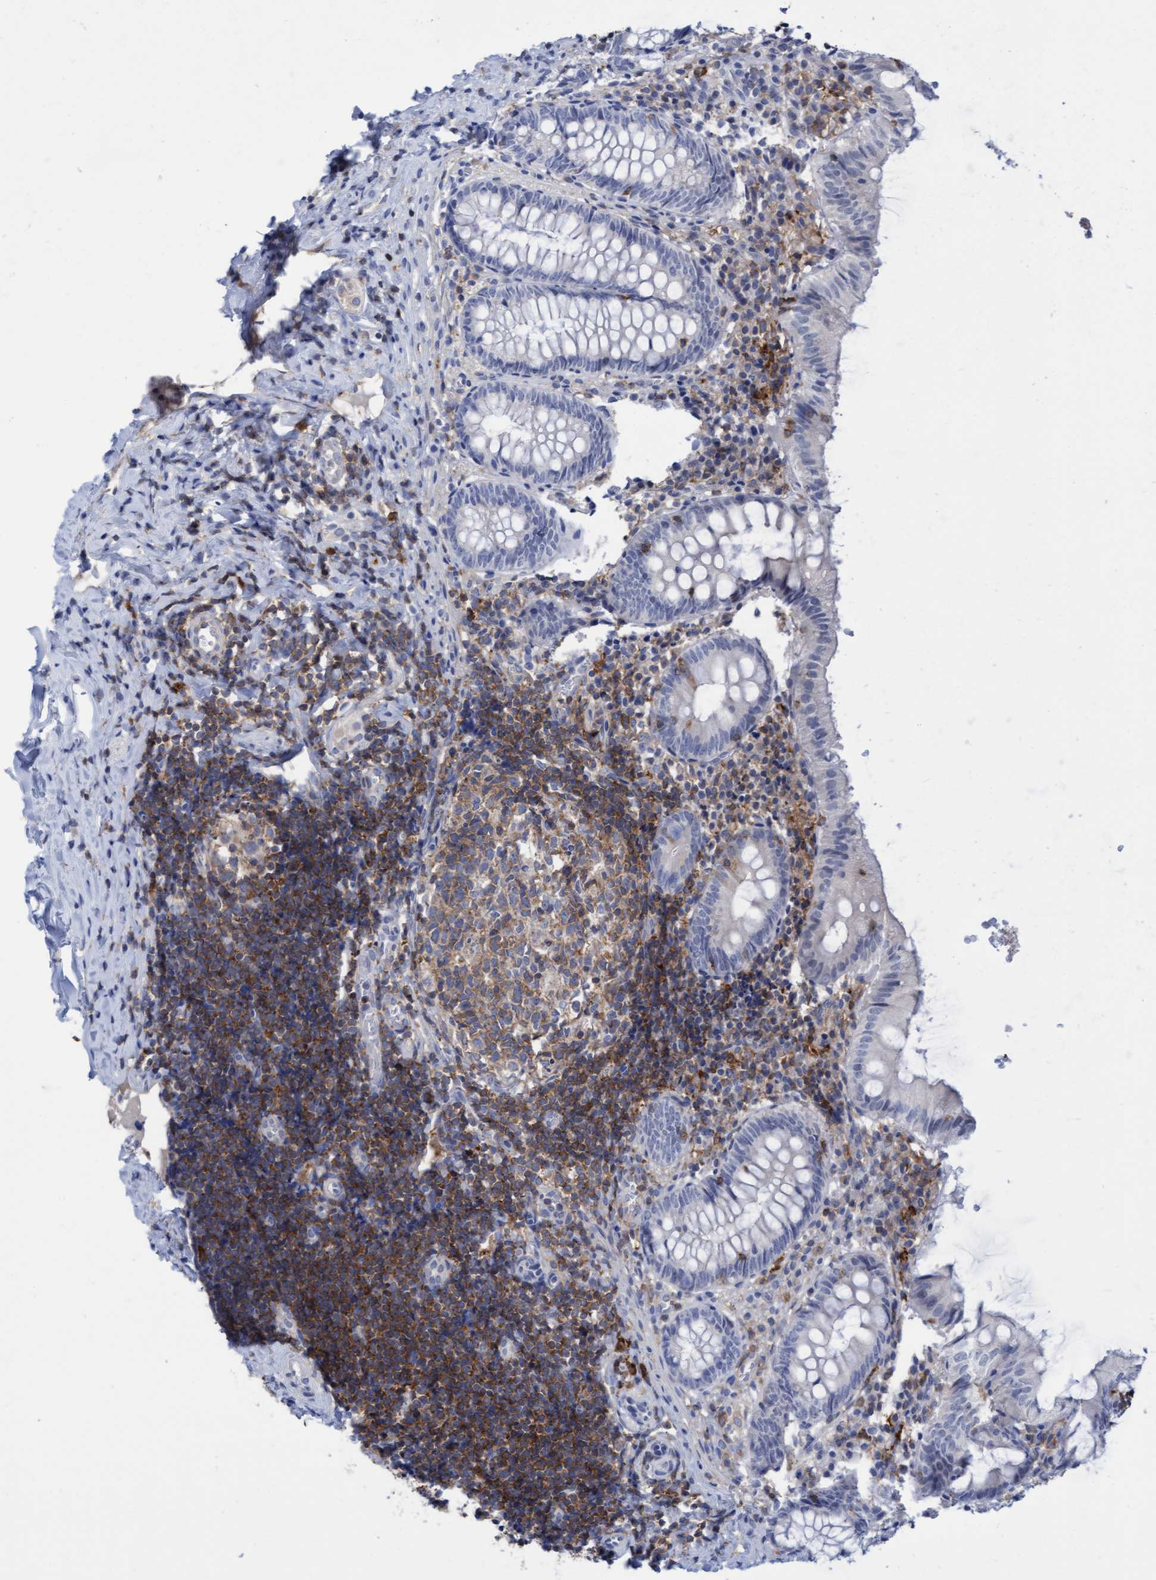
{"staining": {"intensity": "negative", "quantity": "none", "location": "none"}, "tissue": "appendix", "cell_type": "Glandular cells", "image_type": "normal", "snomed": [{"axis": "morphology", "description": "Normal tissue, NOS"}, {"axis": "topography", "description": "Appendix"}], "caption": "This is an IHC photomicrograph of benign appendix. There is no positivity in glandular cells.", "gene": "FNBP1", "patient": {"sex": "male", "age": 8}}